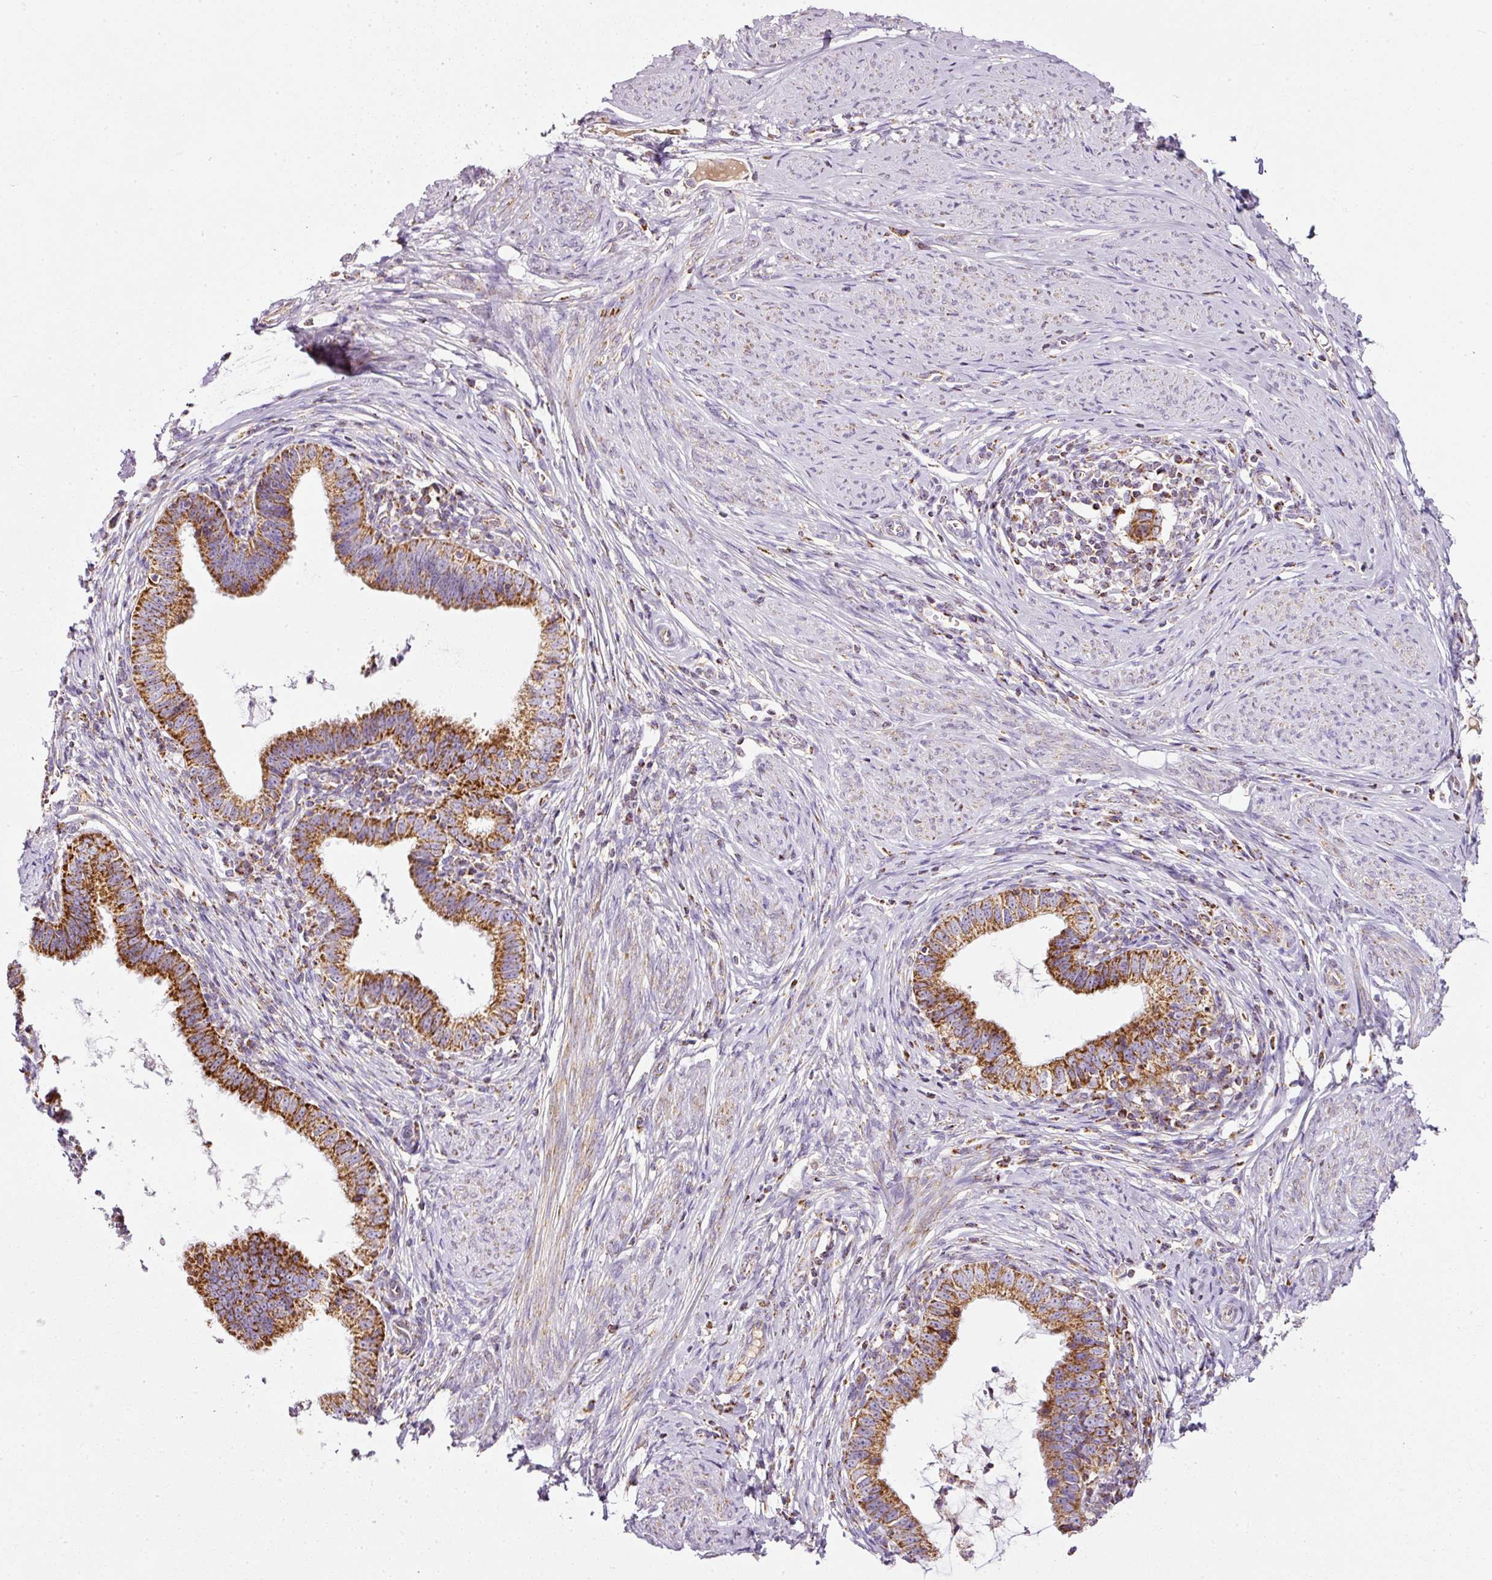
{"staining": {"intensity": "moderate", "quantity": ">75%", "location": "cytoplasmic/membranous"}, "tissue": "cervical cancer", "cell_type": "Tumor cells", "image_type": "cancer", "snomed": [{"axis": "morphology", "description": "Adenocarcinoma, NOS"}, {"axis": "topography", "description": "Cervix"}], "caption": "The micrograph displays a brown stain indicating the presence of a protein in the cytoplasmic/membranous of tumor cells in cervical adenocarcinoma. The staining was performed using DAB (3,3'-diaminobenzidine), with brown indicating positive protein expression. Nuclei are stained blue with hematoxylin.", "gene": "SDHA", "patient": {"sex": "female", "age": 36}}